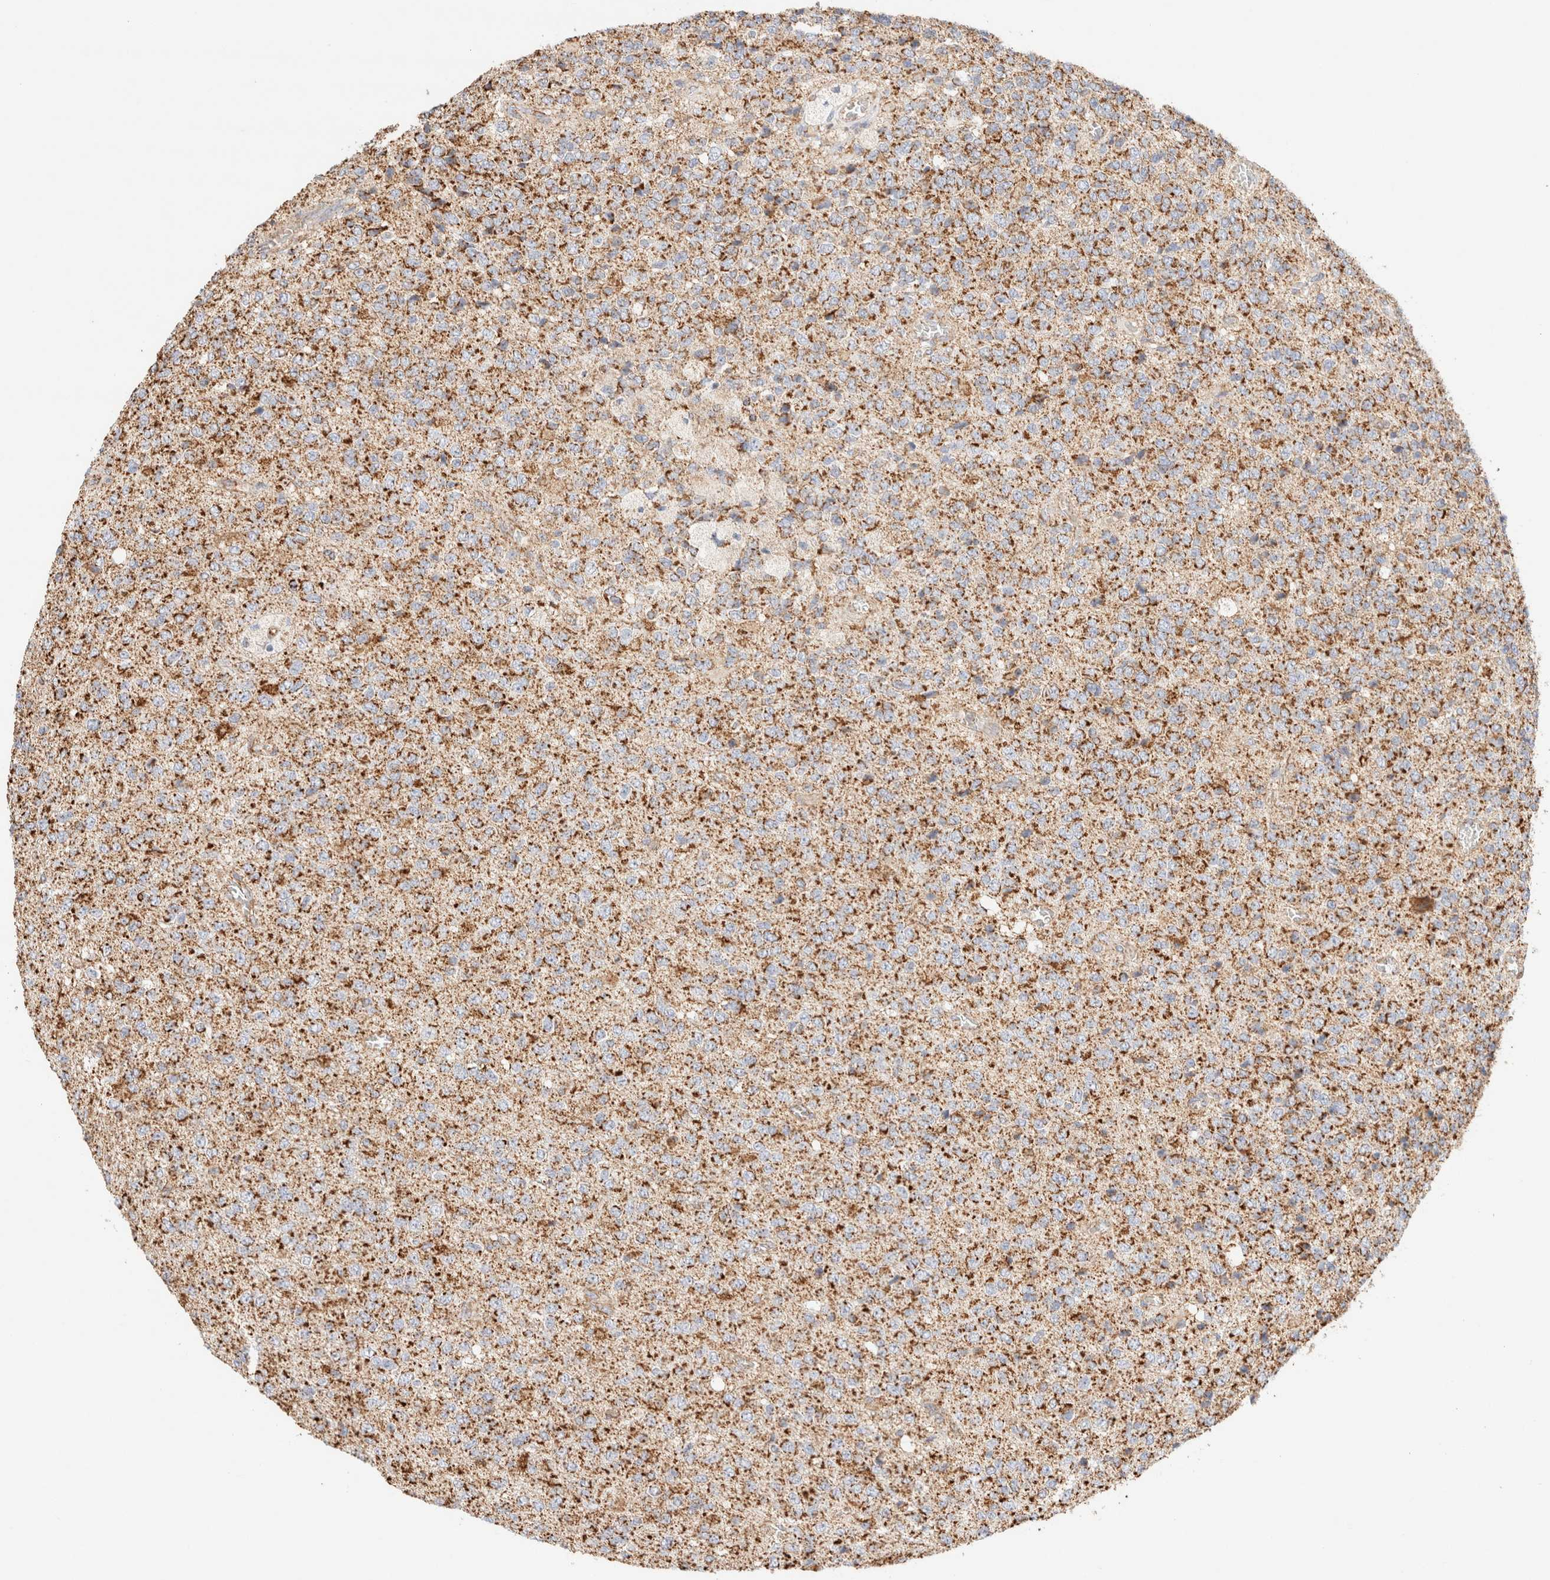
{"staining": {"intensity": "moderate", "quantity": ">75%", "location": "cytoplasmic/membranous"}, "tissue": "glioma", "cell_type": "Tumor cells", "image_type": "cancer", "snomed": [{"axis": "morphology", "description": "Glioma, malignant, High grade"}, {"axis": "topography", "description": "pancreas cauda"}], "caption": "Glioma stained for a protein shows moderate cytoplasmic/membranous positivity in tumor cells.", "gene": "PHB2", "patient": {"sex": "male", "age": 60}}